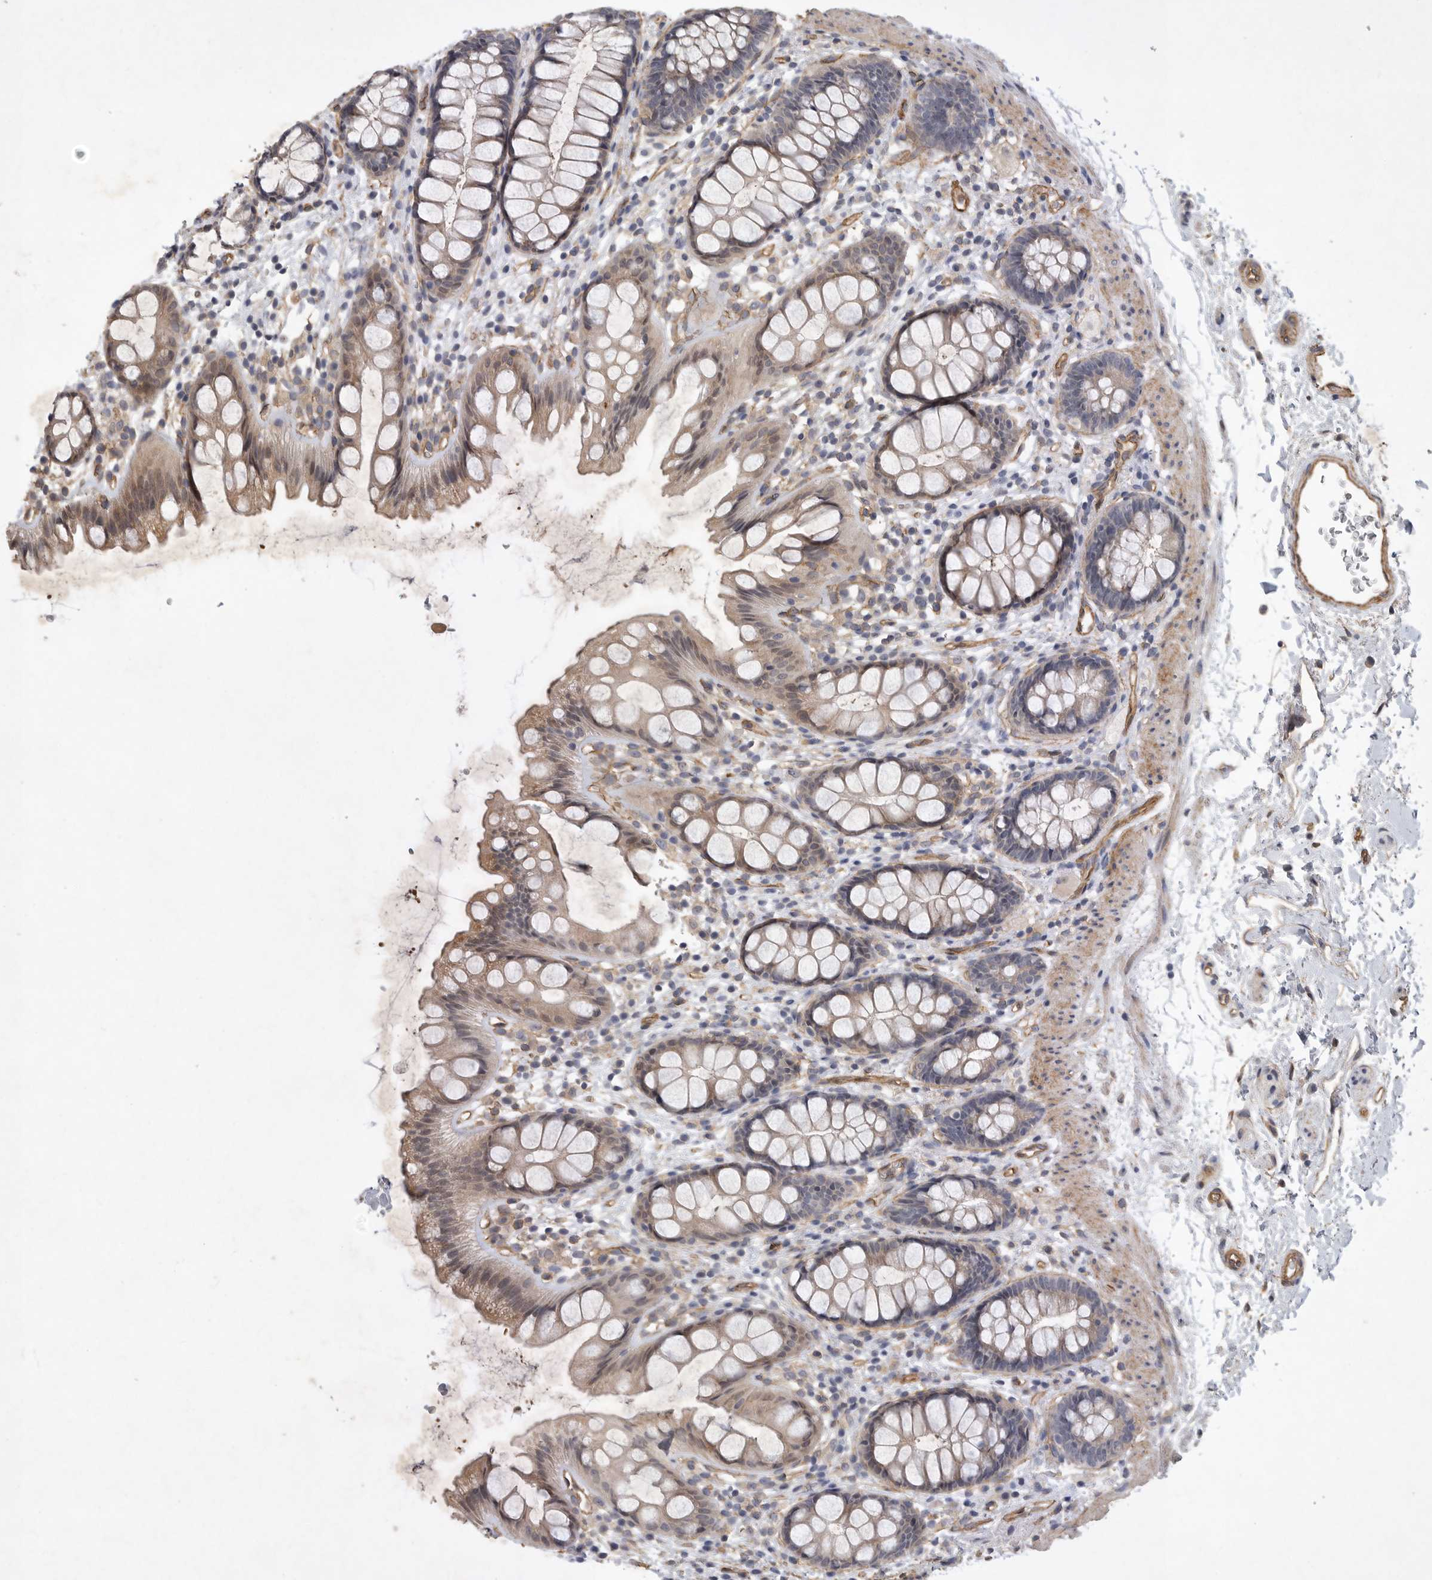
{"staining": {"intensity": "weak", "quantity": "<25%", "location": "cytoplasmic/membranous"}, "tissue": "rectum", "cell_type": "Glandular cells", "image_type": "normal", "snomed": [{"axis": "morphology", "description": "Normal tissue, NOS"}, {"axis": "topography", "description": "Rectum"}], "caption": "Immunohistochemistry image of unremarkable human rectum stained for a protein (brown), which displays no positivity in glandular cells. (DAB (3,3'-diaminobenzidine) immunohistochemistry (IHC), high magnification).", "gene": "ANKFY1", "patient": {"sex": "female", "age": 65}}